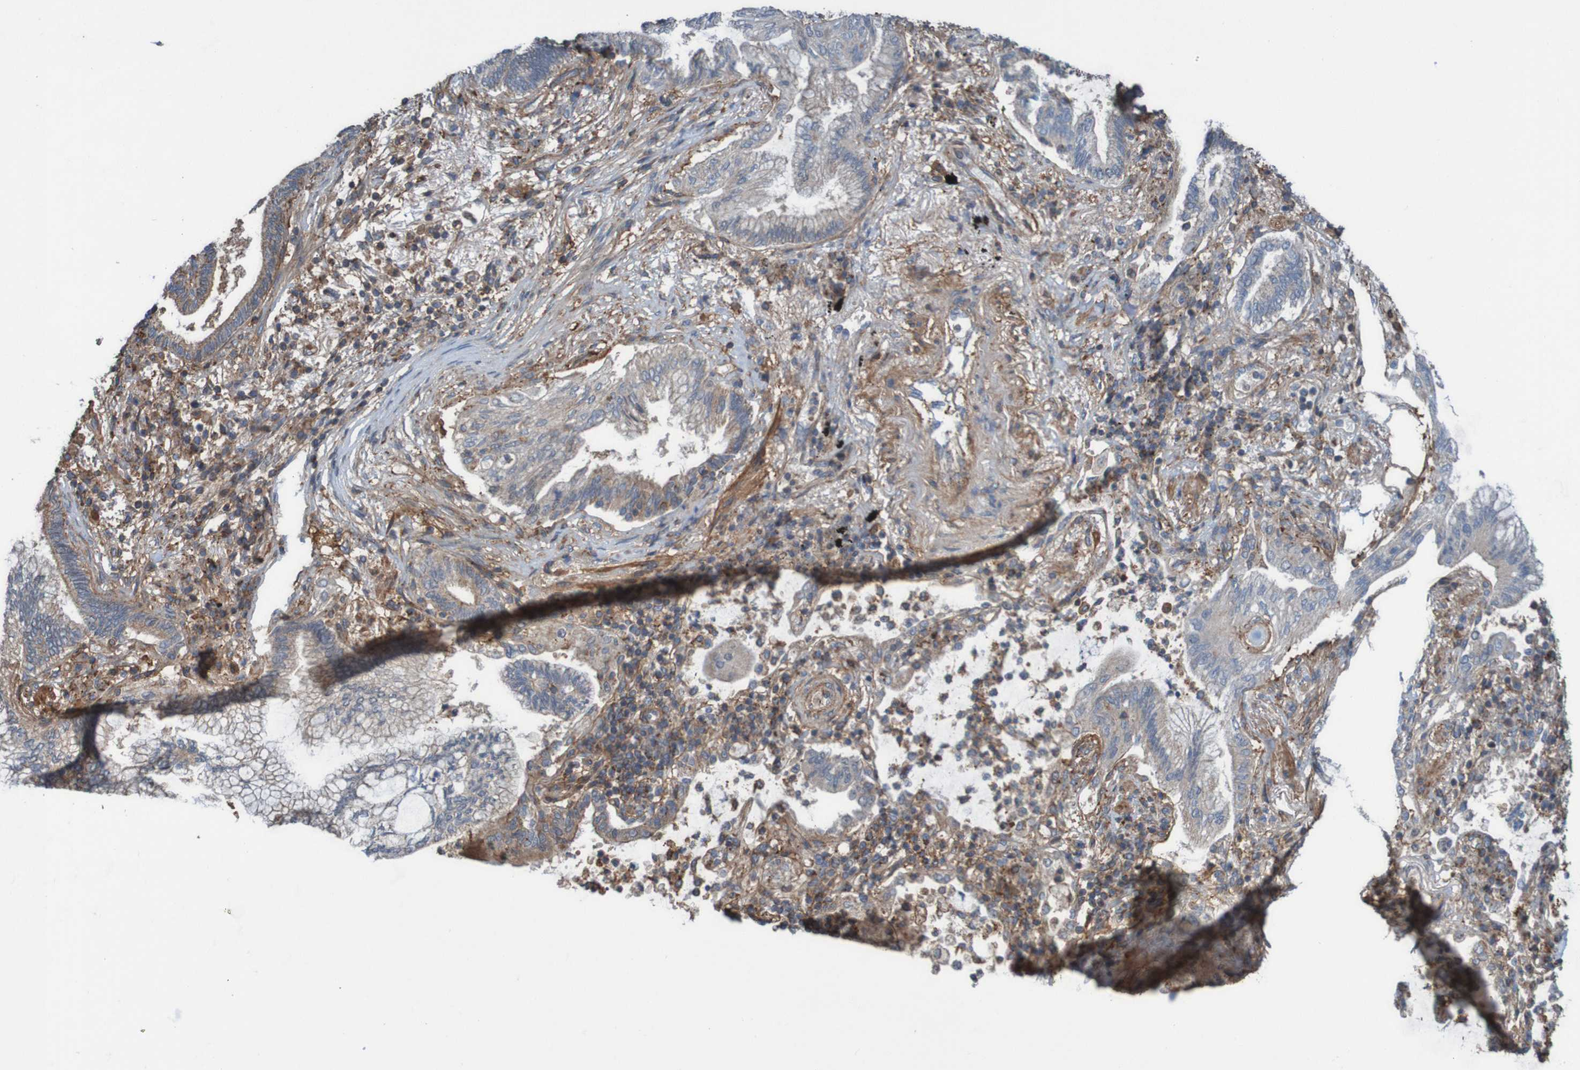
{"staining": {"intensity": "weak", "quantity": ">75%", "location": "cytoplasmic/membranous"}, "tissue": "lung cancer", "cell_type": "Tumor cells", "image_type": "cancer", "snomed": [{"axis": "morphology", "description": "Normal tissue, NOS"}, {"axis": "morphology", "description": "Adenocarcinoma, NOS"}, {"axis": "topography", "description": "Bronchus"}, {"axis": "topography", "description": "Lung"}], "caption": "Immunohistochemical staining of lung adenocarcinoma exhibits low levels of weak cytoplasmic/membranous positivity in about >75% of tumor cells.", "gene": "PDGFB", "patient": {"sex": "female", "age": 70}}